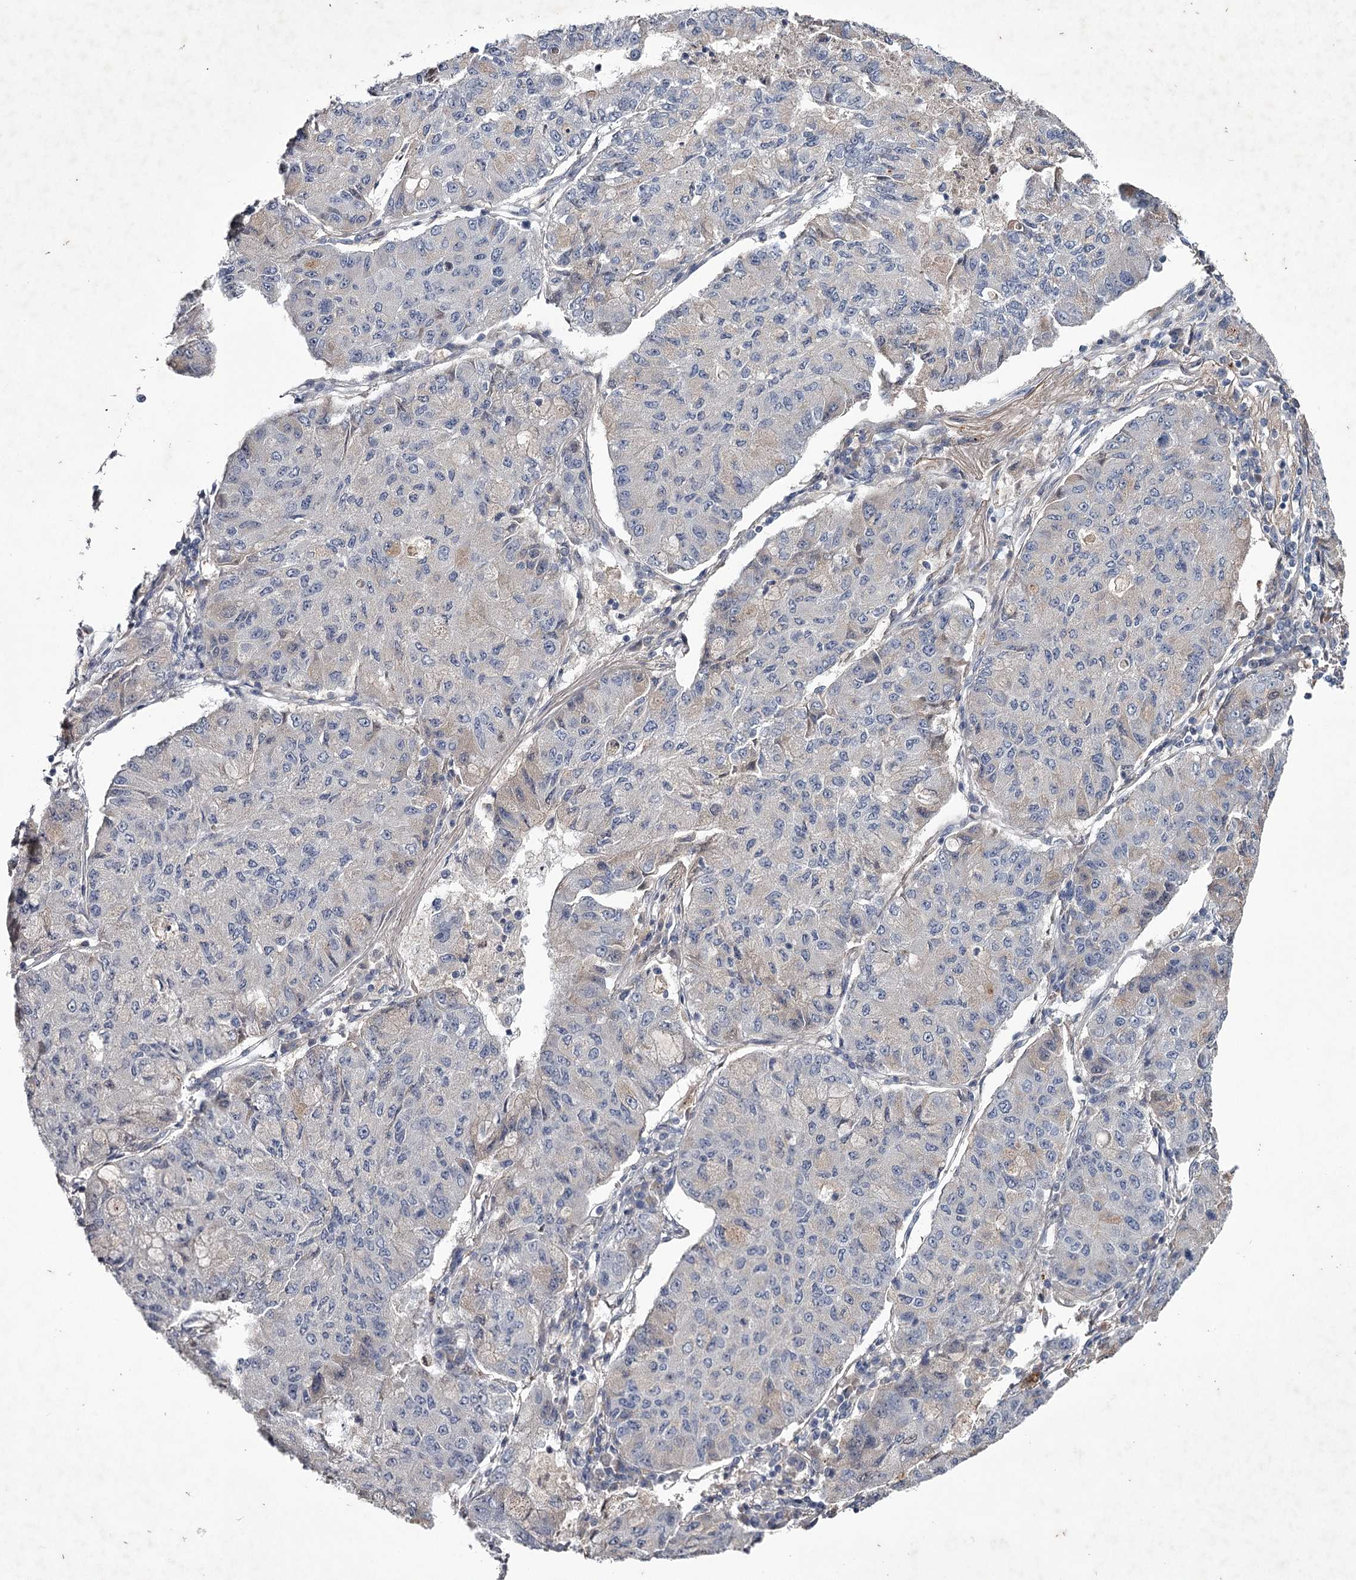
{"staining": {"intensity": "negative", "quantity": "none", "location": "none"}, "tissue": "lung cancer", "cell_type": "Tumor cells", "image_type": "cancer", "snomed": [{"axis": "morphology", "description": "Squamous cell carcinoma, NOS"}, {"axis": "topography", "description": "Lung"}], "caption": "IHC micrograph of neoplastic tissue: squamous cell carcinoma (lung) stained with DAB (3,3'-diaminobenzidine) displays no significant protein expression in tumor cells.", "gene": "FDXACB1", "patient": {"sex": "male", "age": 74}}